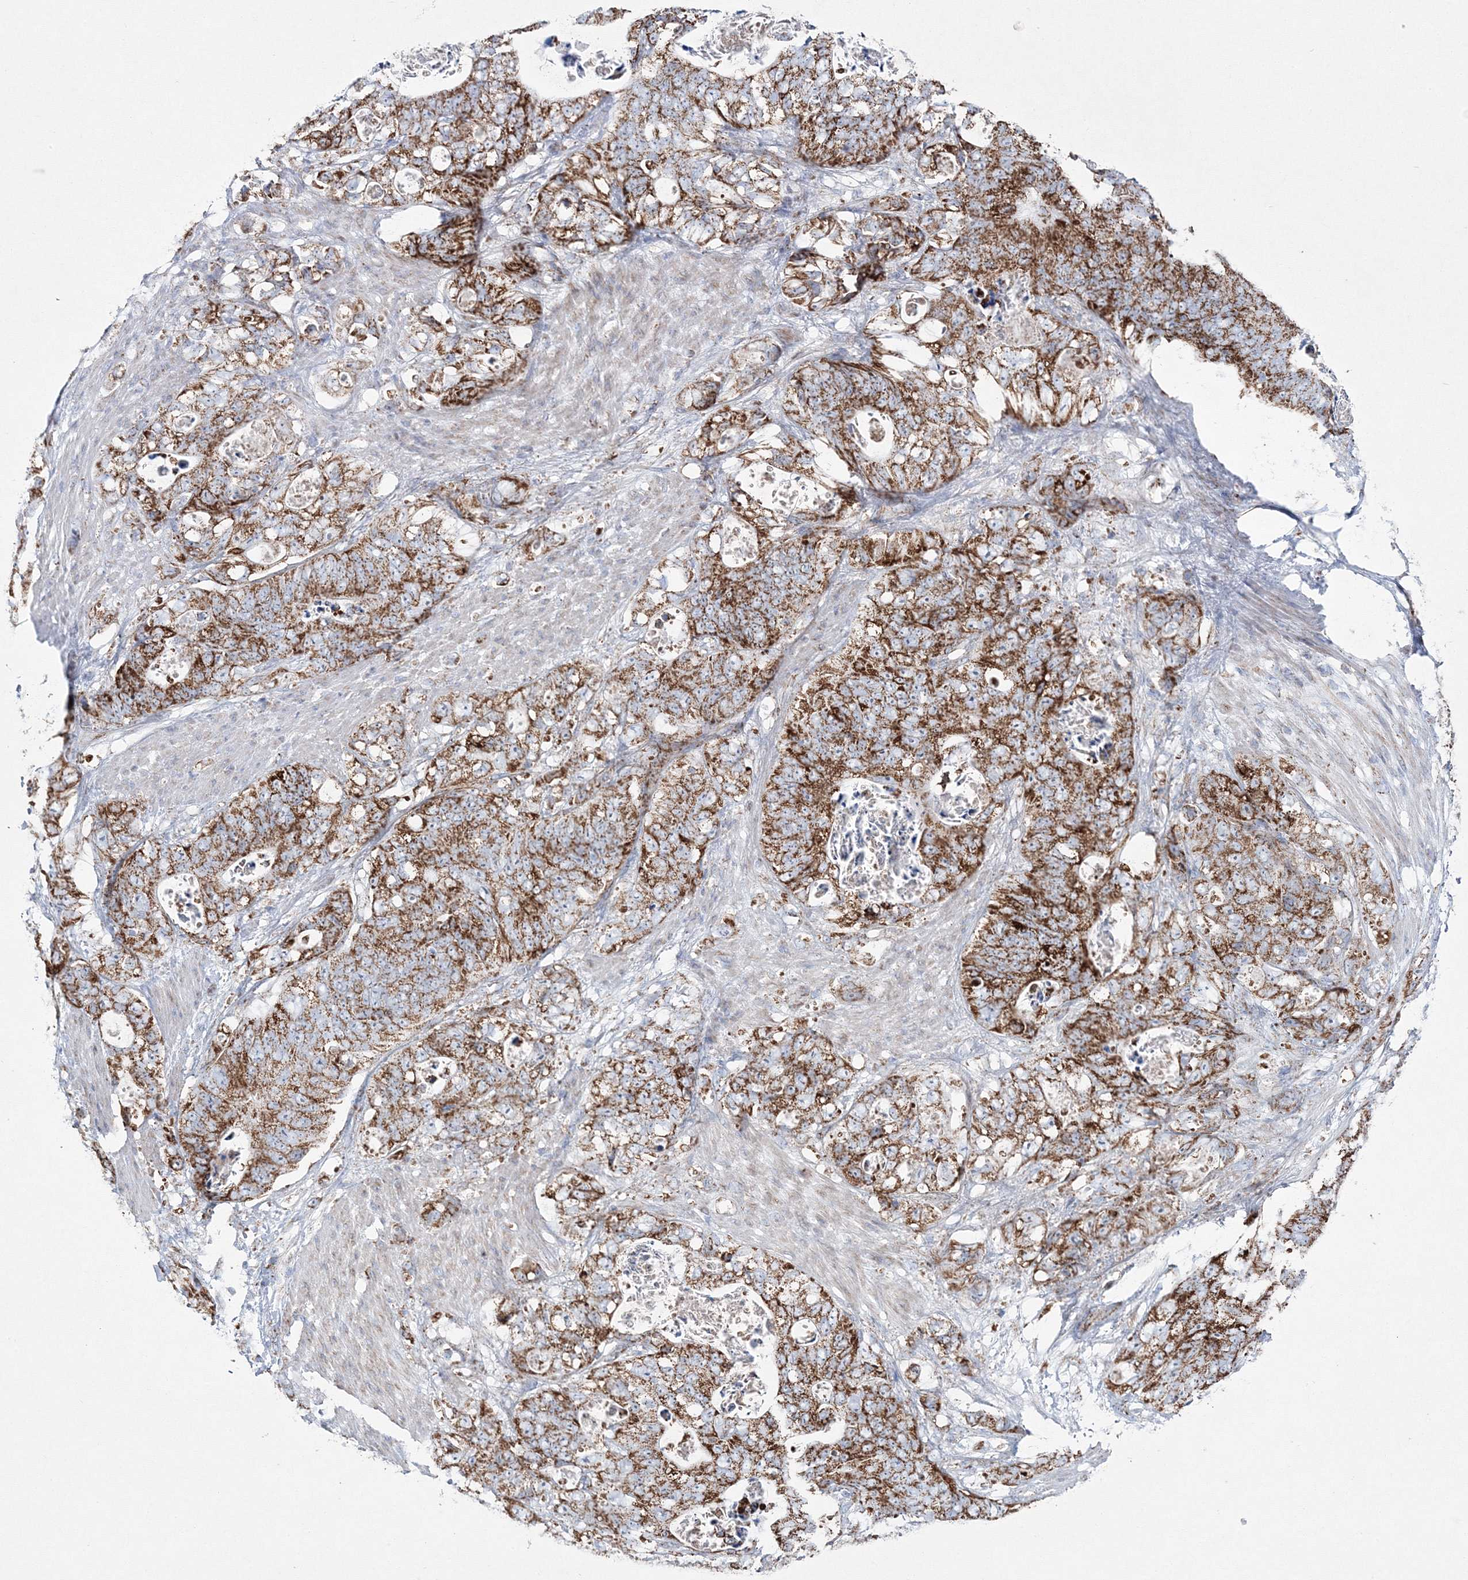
{"staining": {"intensity": "strong", "quantity": ">75%", "location": "cytoplasmic/membranous"}, "tissue": "stomach cancer", "cell_type": "Tumor cells", "image_type": "cancer", "snomed": [{"axis": "morphology", "description": "Normal tissue, NOS"}, {"axis": "morphology", "description": "Adenocarcinoma, NOS"}, {"axis": "topography", "description": "Stomach"}], "caption": "Tumor cells display high levels of strong cytoplasmic/membranous positivity in approximately >75% of cells in adenocarcinoma (stomach).", "gene": "HIBCH", "patient": {"sex": "female", "age": 89}}